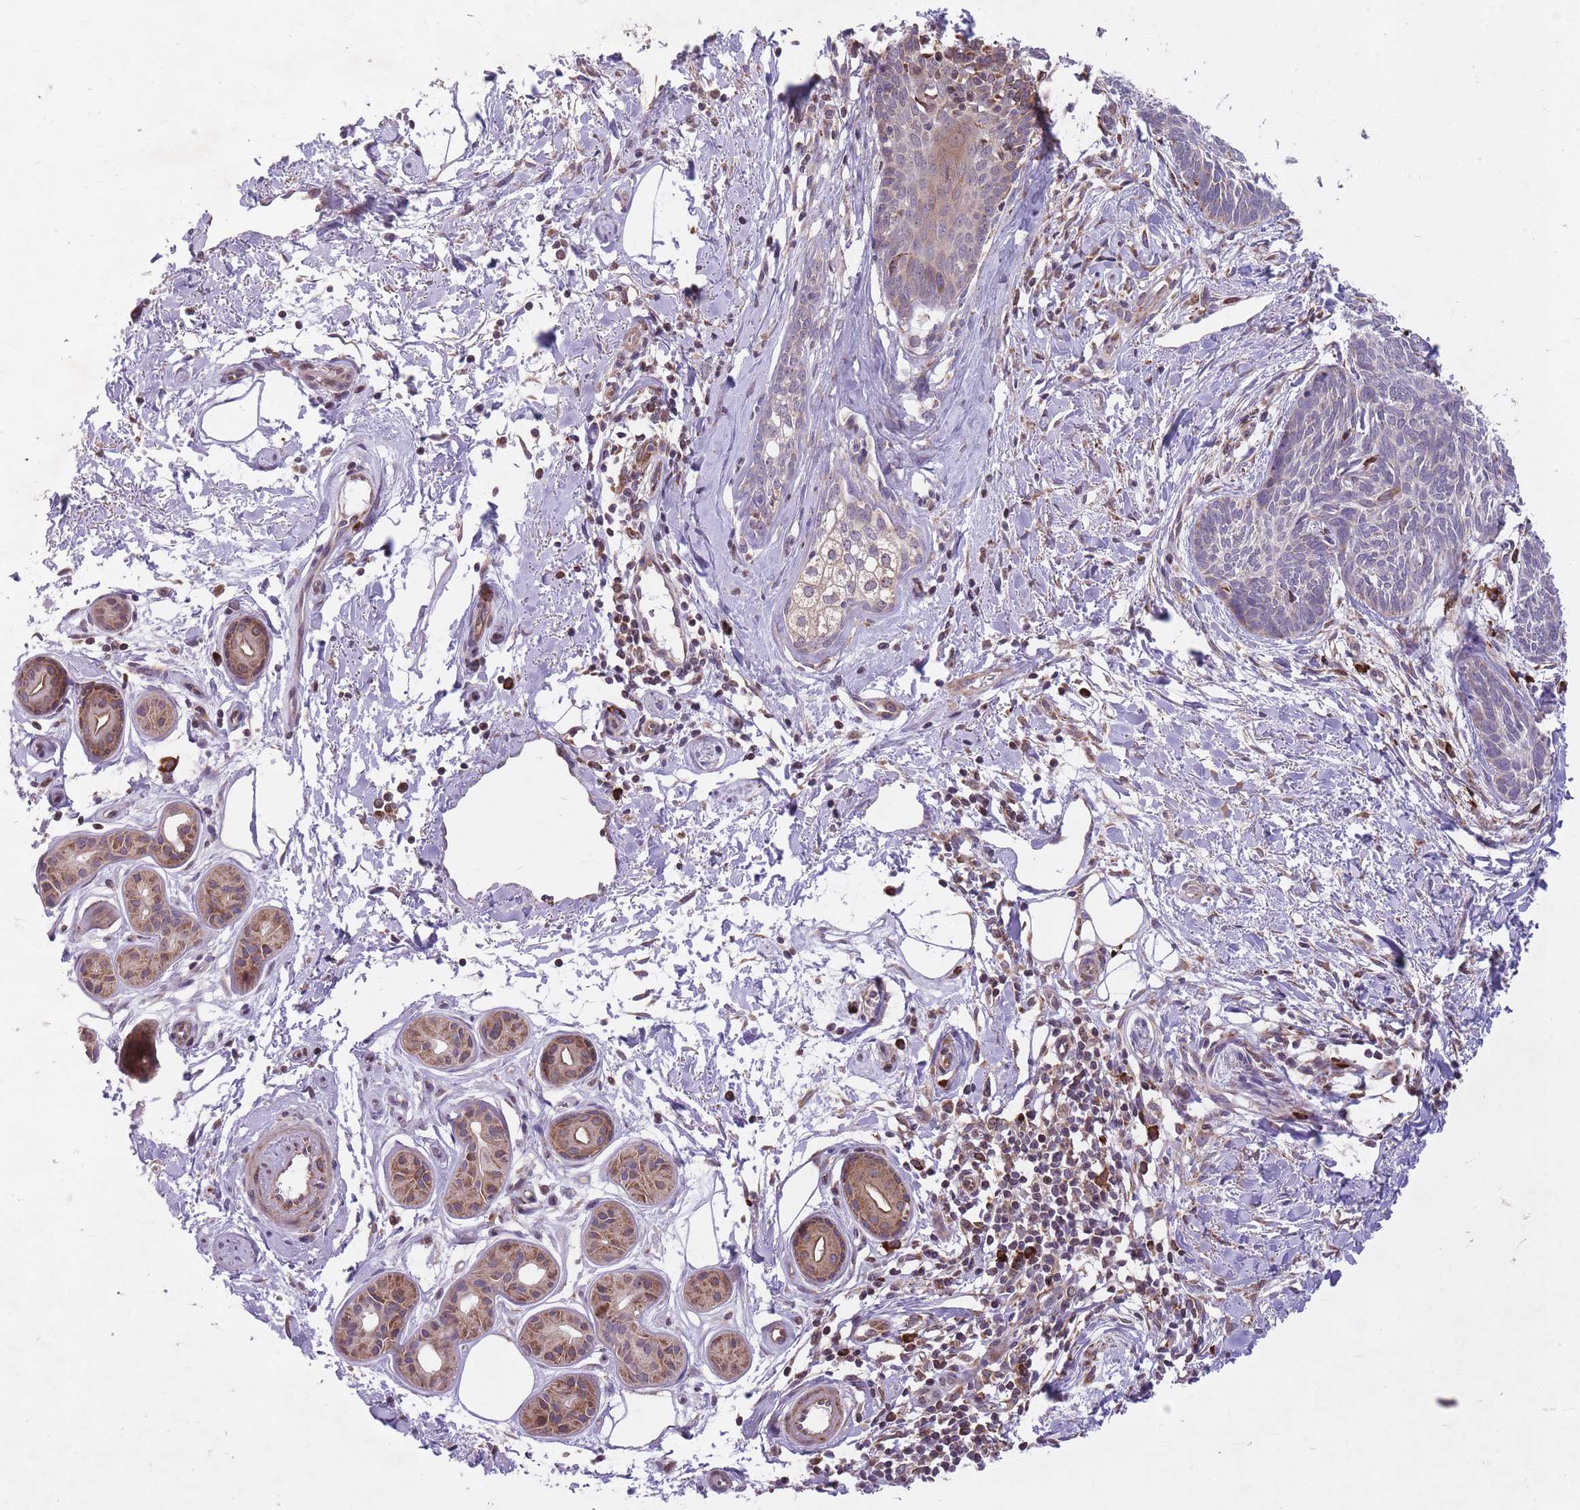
{"staining": {"intensity": "weak", "quantity": "<25%", "location": "cytoplasmic/membranous"}, "tissue": "skin cancer", "cell_type": "Tumor cells", "image_type": "cancer", "snomed": [{"axis": "morphology", "description": "Basal cell carcinoma"}, {"axis": "topography", "description": "Skin"}], "caption": "The micrograph displays no staining of tumor cells in skin cancer (basal cell carcinoma). (DAB immunohistochemistry, high magnification).", "gene": "TTLL3", "patient": {"sex": "female", "age": 81}}